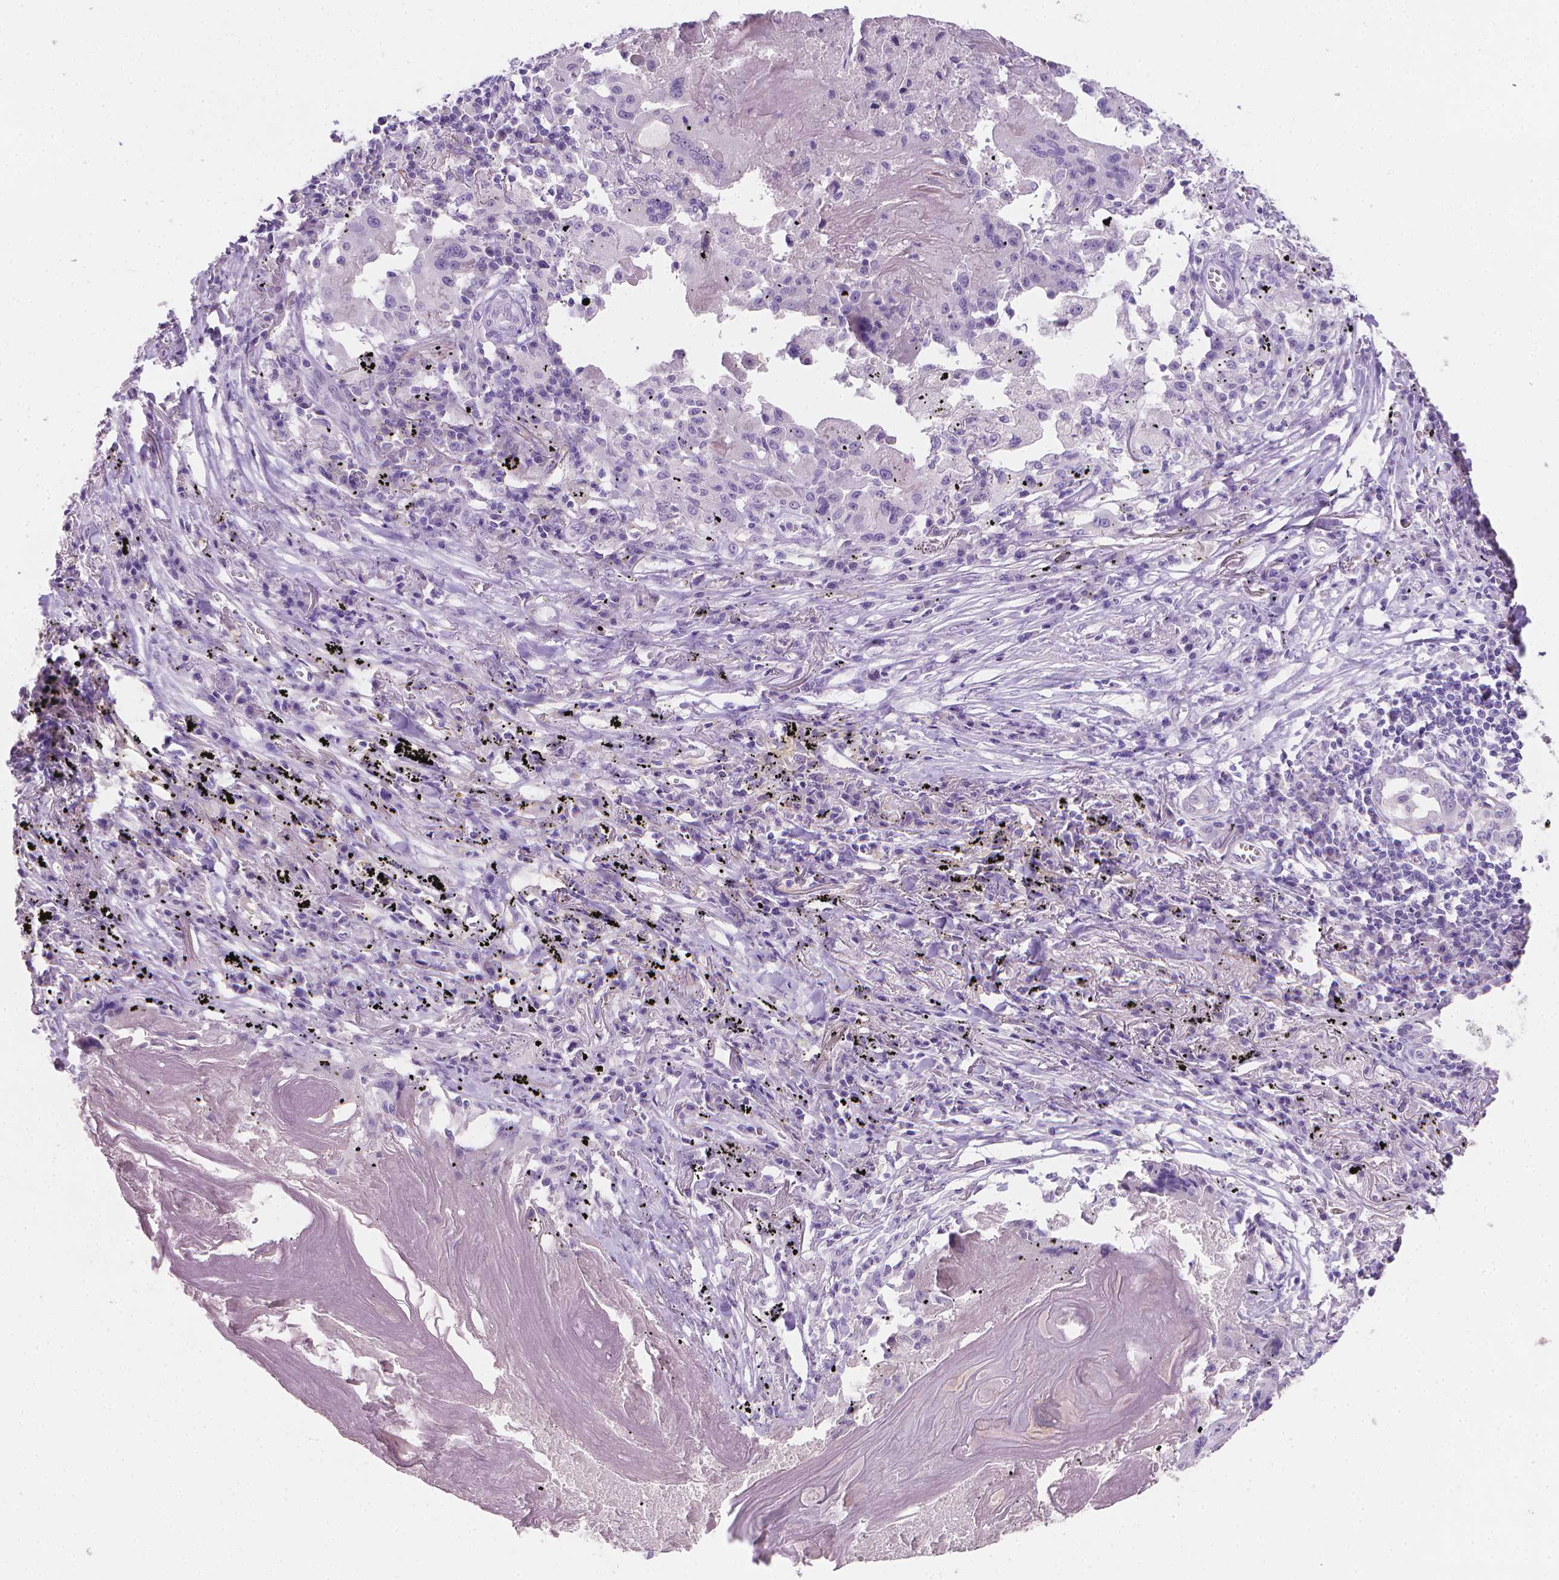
{"staining": {"intensity": "negative", "quantity": "none", "location": "none"}, "tissue": "lung cancer", "cell_type": "Tumor cells", "image_type": "cancer", "snomed": [{"axis": "morphology", "description": "Squamous cell carcinoma, NOS"}, {"axis": "topography", "description": "Lung"}], "caption": "Histopathology image shows no significant protein positivity in tumor cells of lung cancer.", "gene": "TNNI2", "patient": {"sex": "male", "age": 78}}